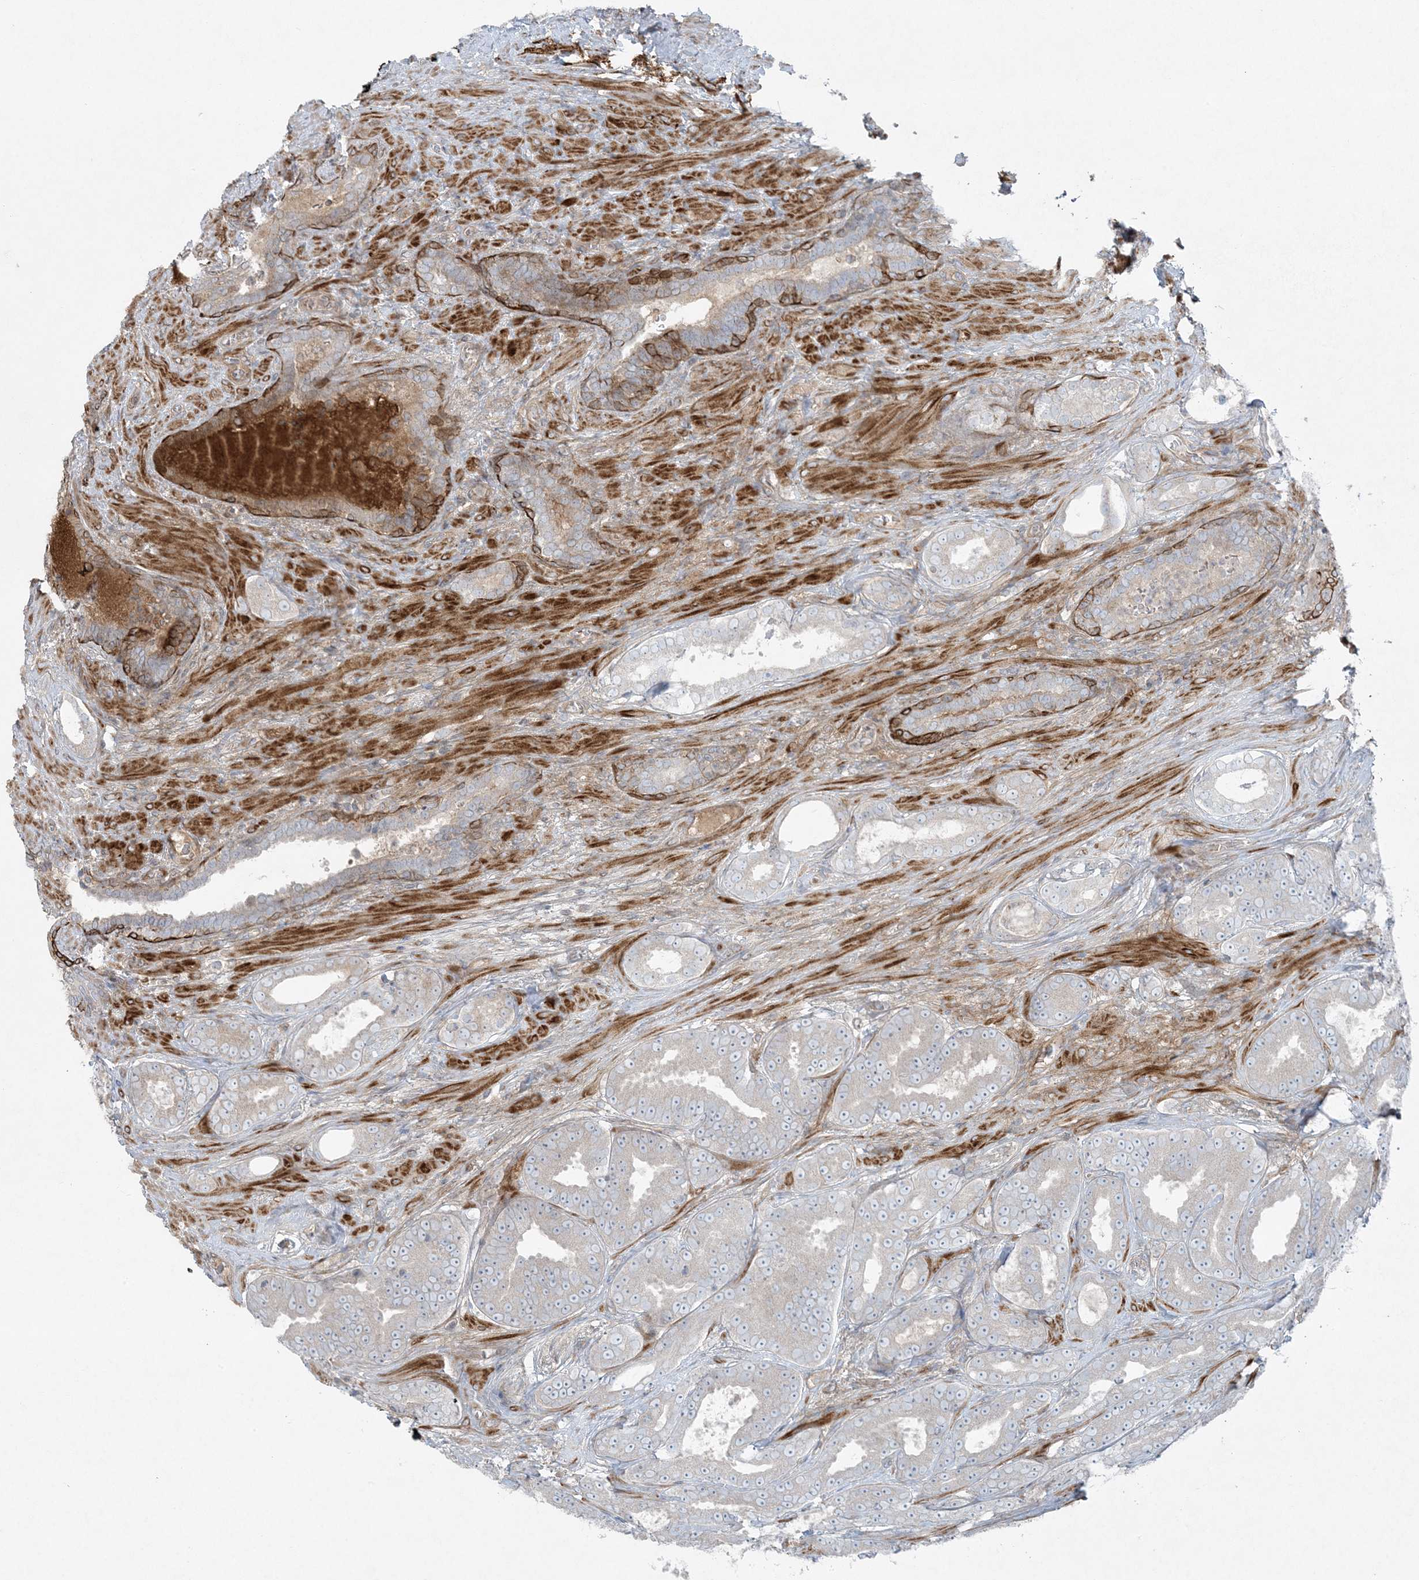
{"staining": {"intensity": "weak", "quantity": ">75%", "location": "cytoplasmic/membranous"}, "tissue": "prostate cancer", "cell_type": "Tumor cells", "image_type": "cancer", "snomed": [{"axis": "morphology", "description": "Adenocarcinoma, High grade"}, {"axis": "topography", "description": "Prostate"}], "caption": "A brown stain labels weak cytoplasmic/membranous expression of a protein in prostate adenocarcinoma (high-grade) tumor cells. (Brightfield microscopy of DAB IHC at high magnification).", "gene": "PIK3R4", "patient": {"sex": "male", "age": 66}}